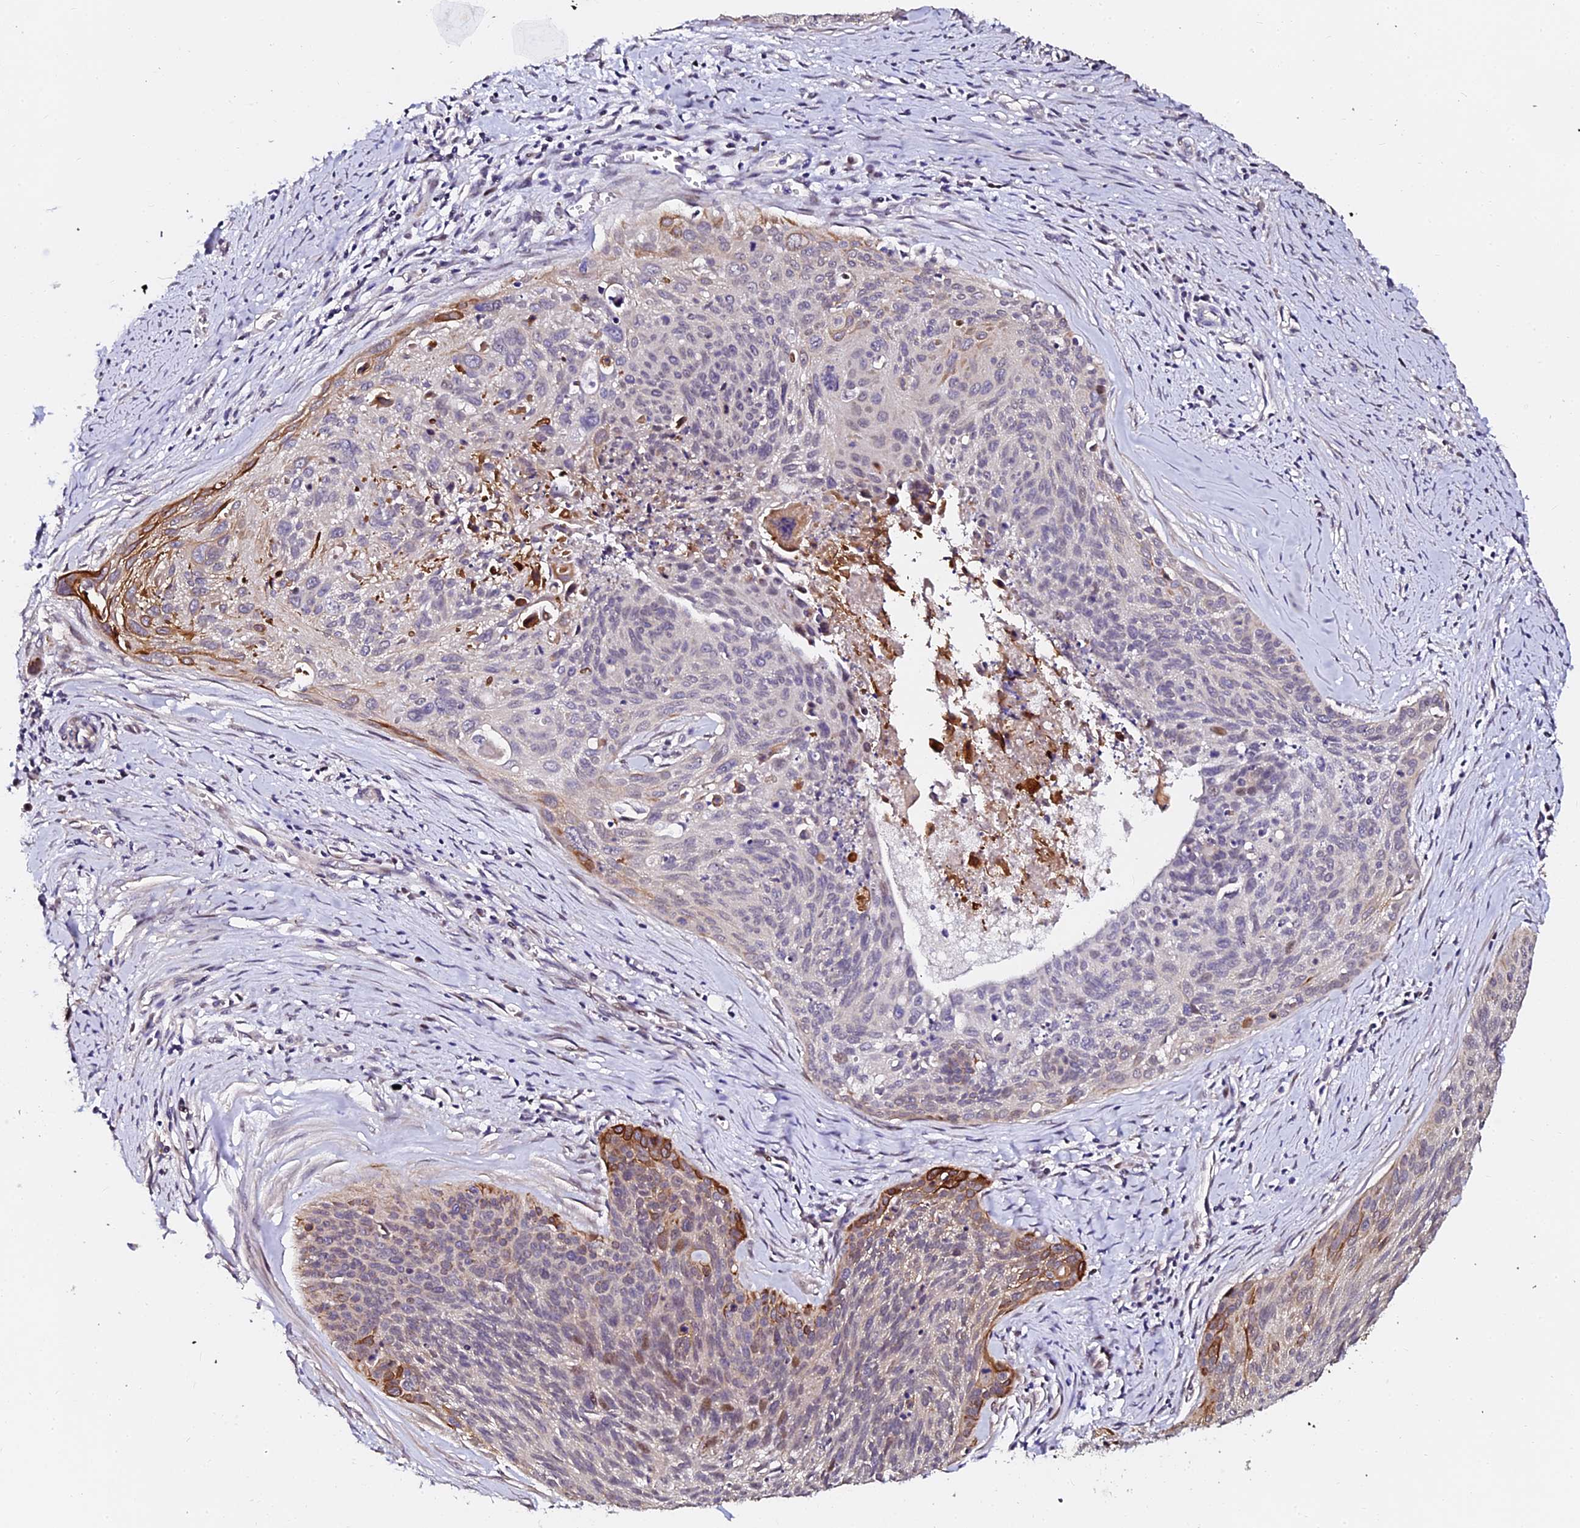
{"staining": {"intensity": "strong", "quantity": "25%-75%", "location": "cytoplasmic/membranous"}, "tissue": "cervical cancer", "cell_type": "Tumor cells", "image_type": "cancer", "snomed": [{"axis": "morphology", "description": "Squamous cell carcinoma, NOS"}, {"axis": "topography", "description": "Cervix"}], "caption": "This is an image of immunohistochemistry (IHC) staining of cervical cancer (squamous cell carcinoma), which shows strong expression in the cytoplasmic/membranous of tumor cells.", "gene": "GPN3", "patient": {"sex": "female", "age": 55}}